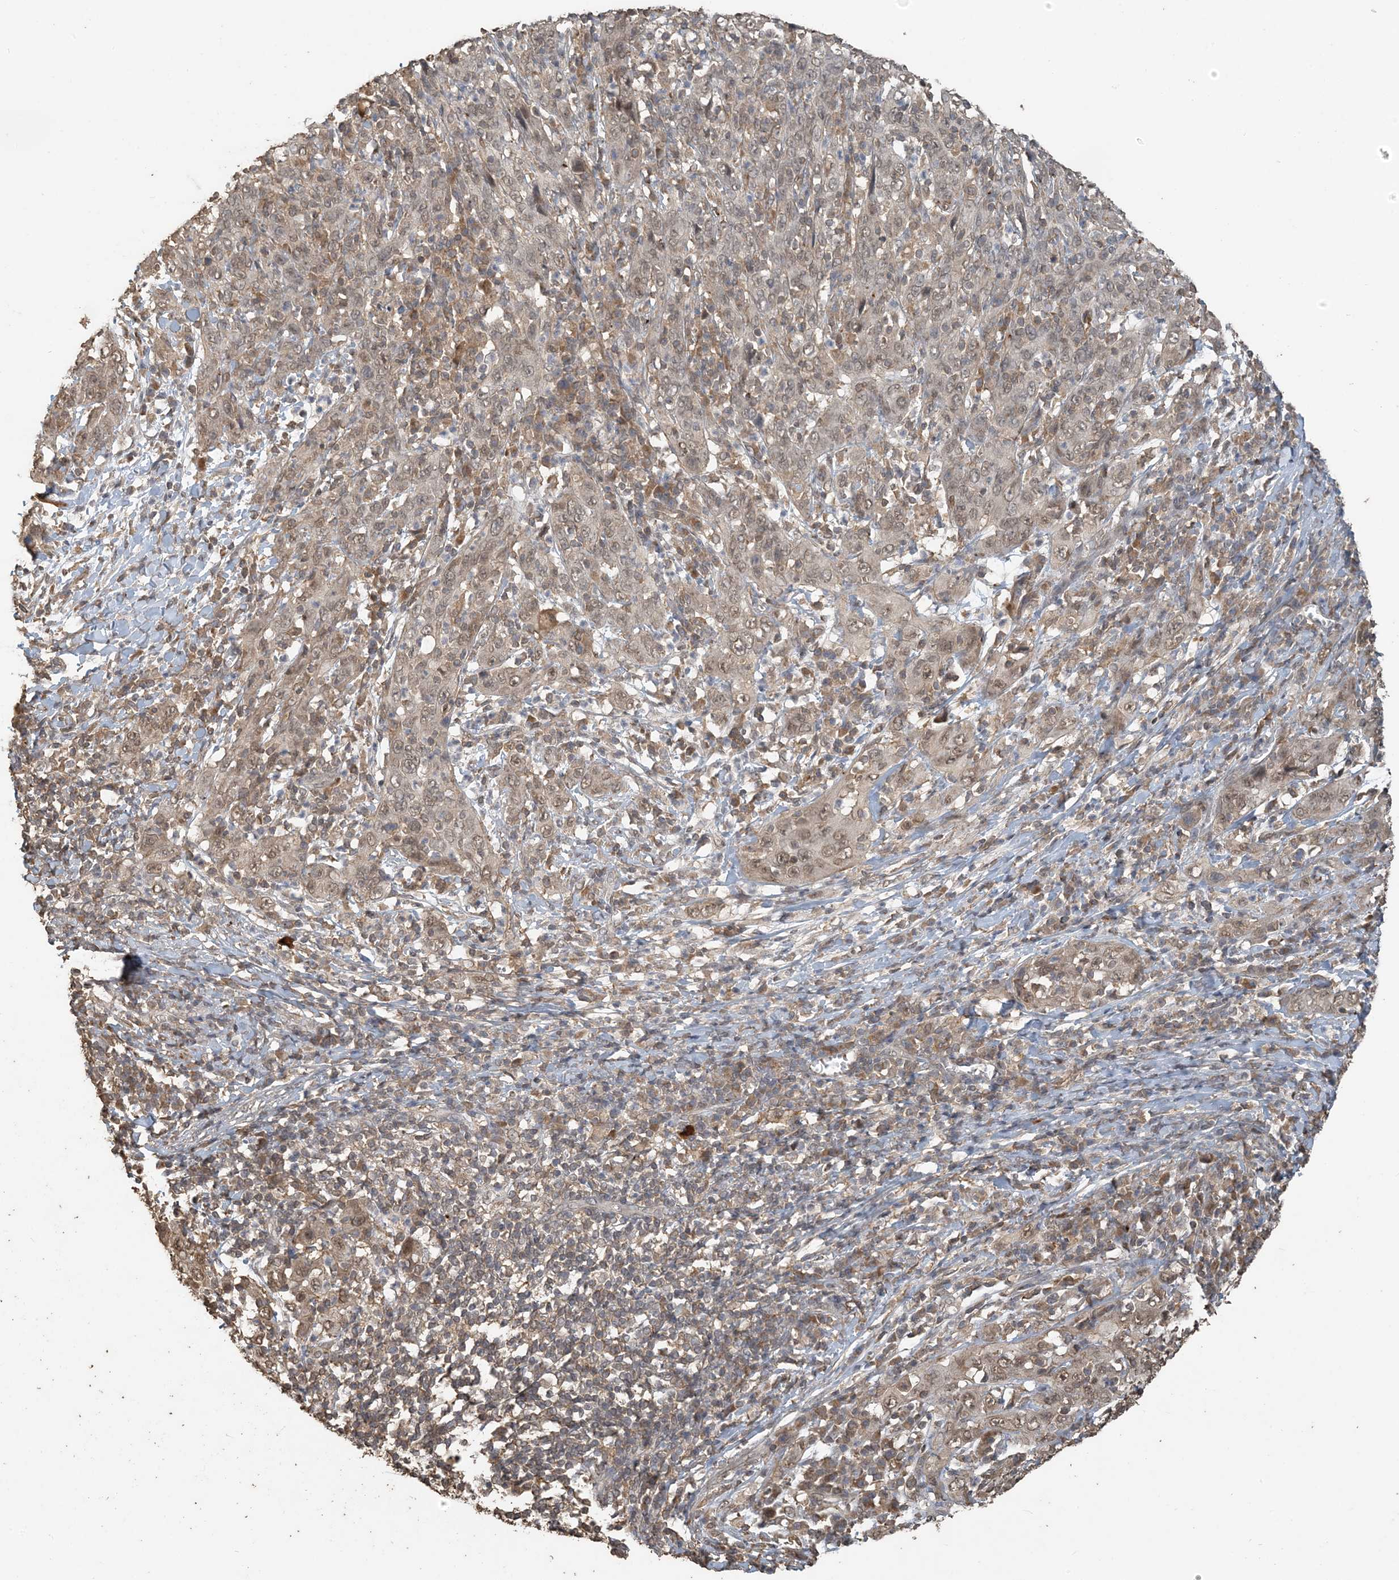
{"staining": {"intensity": "weak", "quantity": "<25%", "location": "nuclear"}, "tissue": "cervical cancer", "cell_type": "Tumor cells", "image_type": "cancer", "snomed": [{"axis": "morphology", "description": "Squamous cell carcinoma, NOS"}, {"axis": "topography", "description": "Cervix"}], "caption": "Immunohistochemistry image of human cervical cancer stained for a protein (brown), which shows no expression in tumor cells.", "gene": "ZC3H12A", "patient": {"sex": "female", "age": 46}}